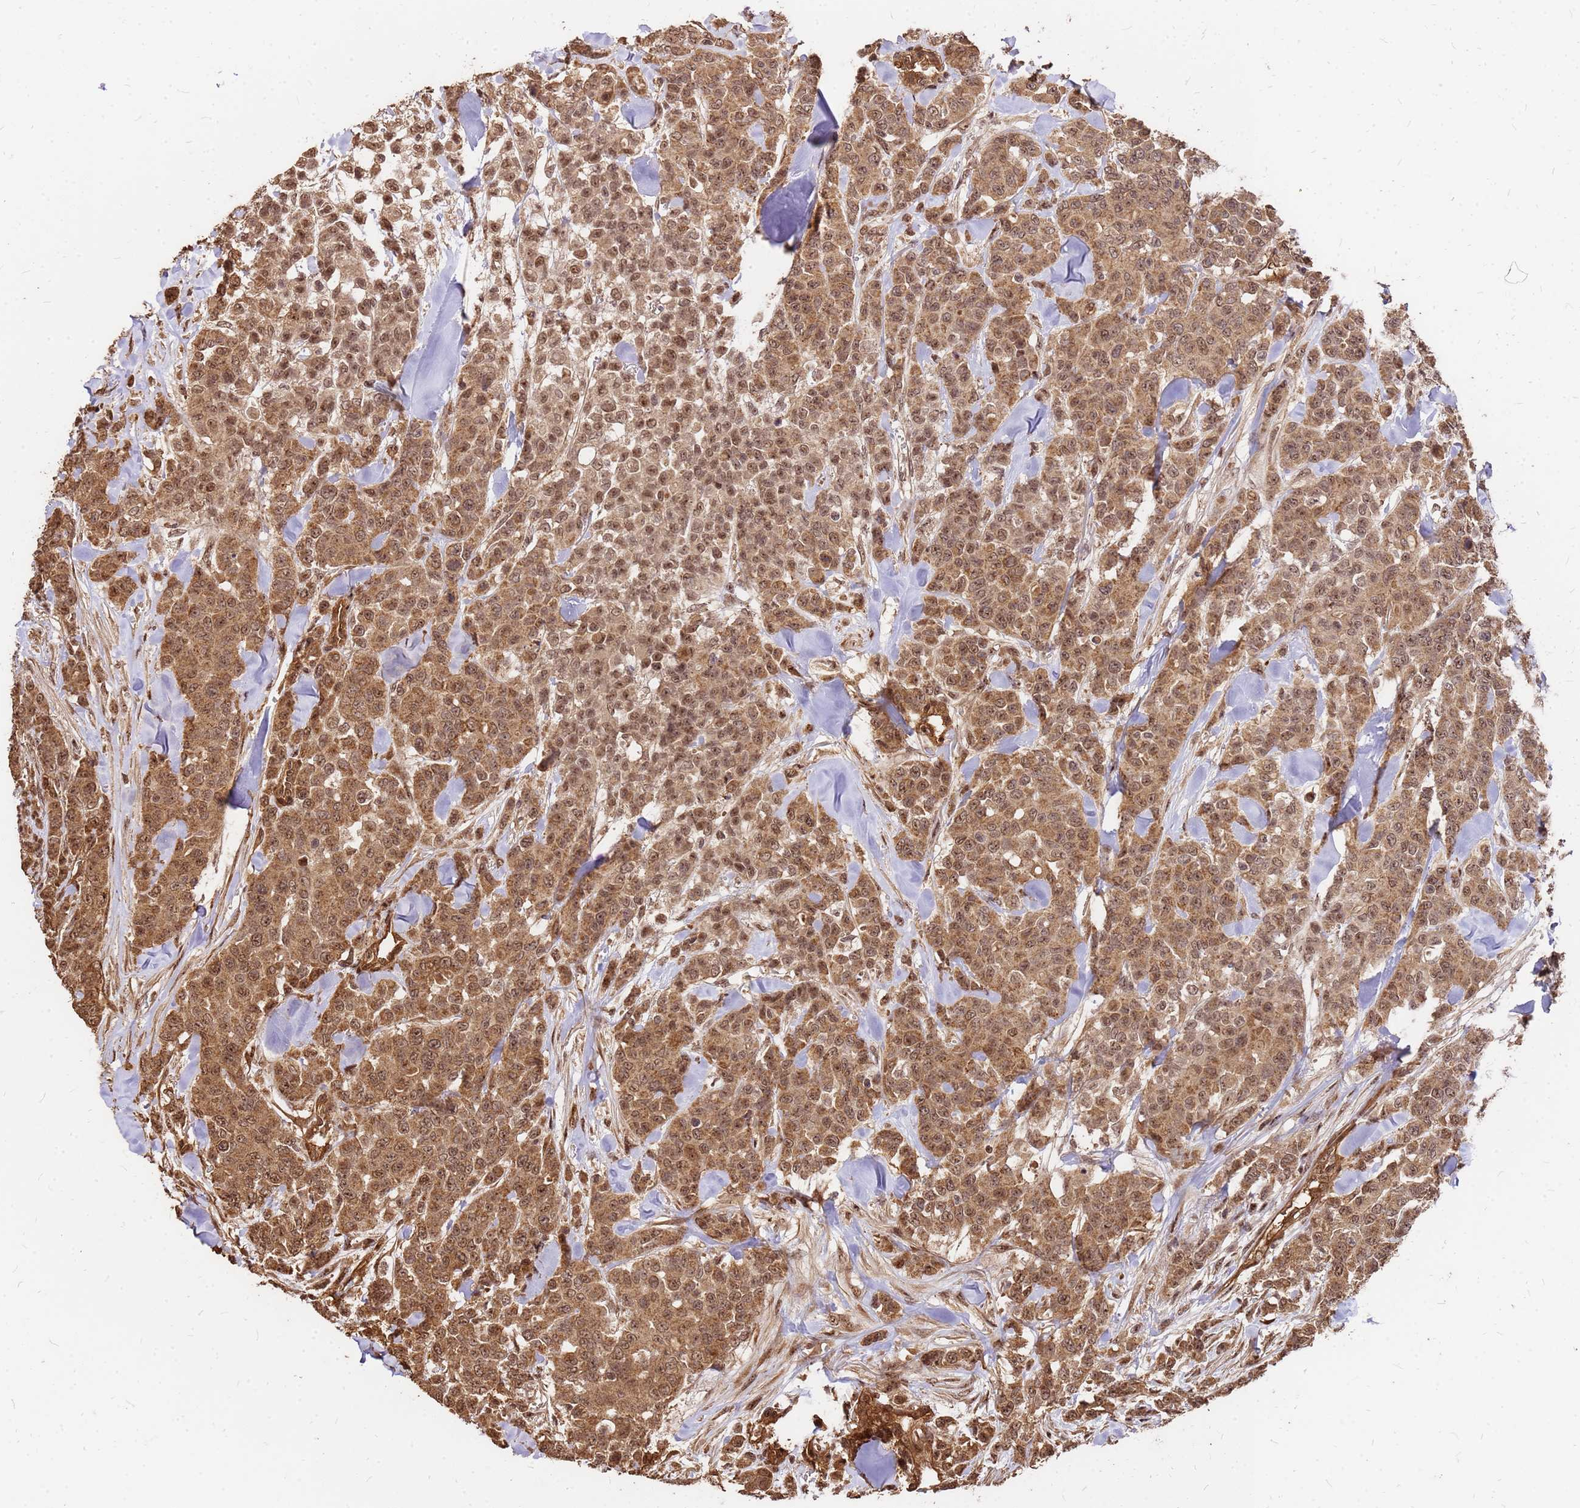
{"staining": {"intensity": "moderate", "quantity": ">75%", "location": "cytoplasmic/membranous,nuclear"}, "tissue": "breast cancer", "cell_type": "Tumor cells", "image_type": "cancer", "snomed": [{"axis": "morphology", "description": "Lobular carcinoma"}, {"axis": "topography", "description": "Breast"}], "caption": "Lobular carcinoma (breast) stained with a protein marker displays moderate staining in tumor cells.", "gene": "GPATCH8", "patient": {"sex": "female", "age": 91}}